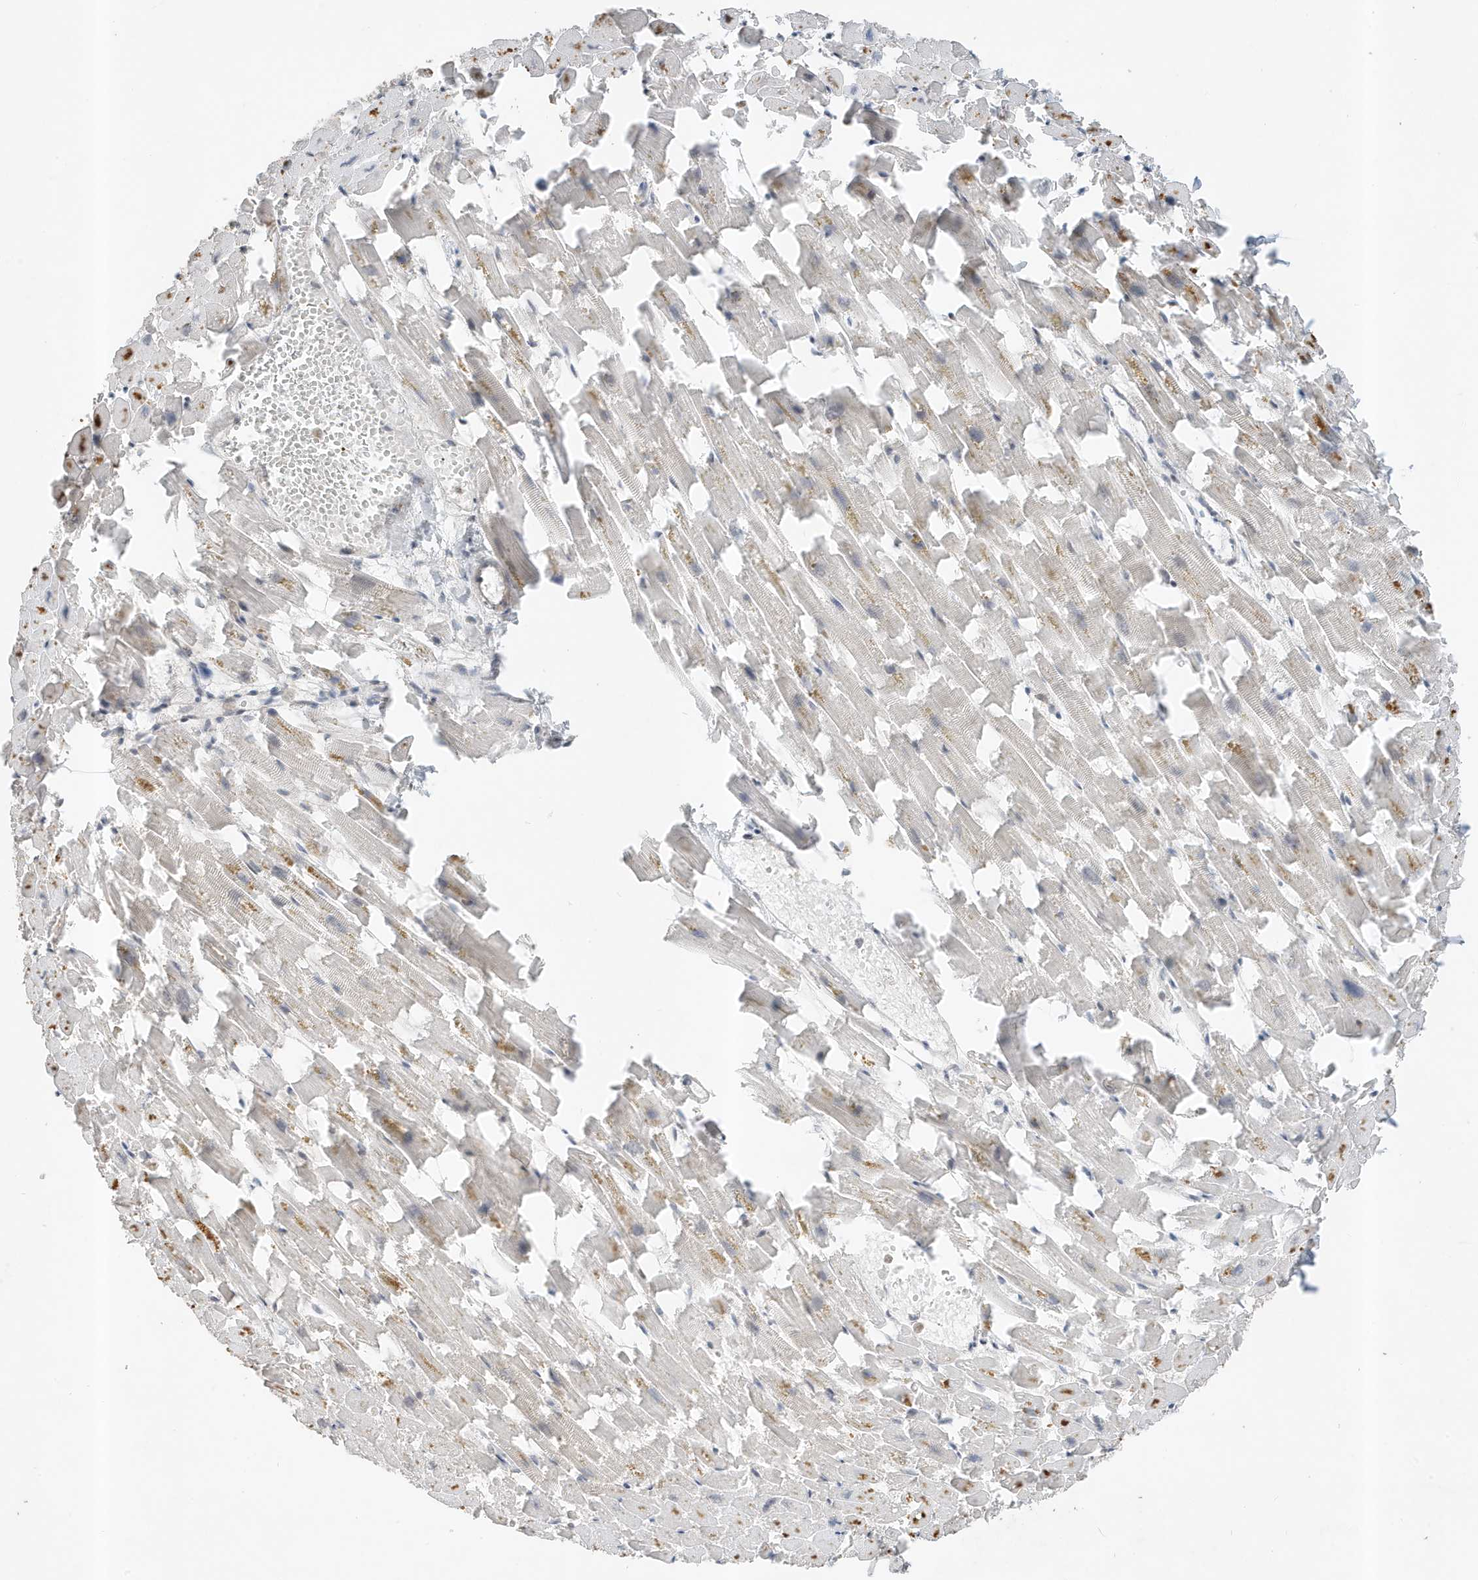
{"staining": {"intensity": "weak", "quantity": "<25%", "location": "nuclear"}, "tissue": "heart muscle", "cell_type": "Cardiomyocytes", "image_type": "normal", "snomed": [{"axis": "morphology", "description": "Normal tissue, NOS"}, {"axis": "topography", "description": "Heart"}], "caption": "IHC of unremarkable heart muscle reveals no expression in cardiomyocytes. Nuclei are stained in blue.", "gene": "MAST3", "patient": {"sex": "female", "age": 64}}